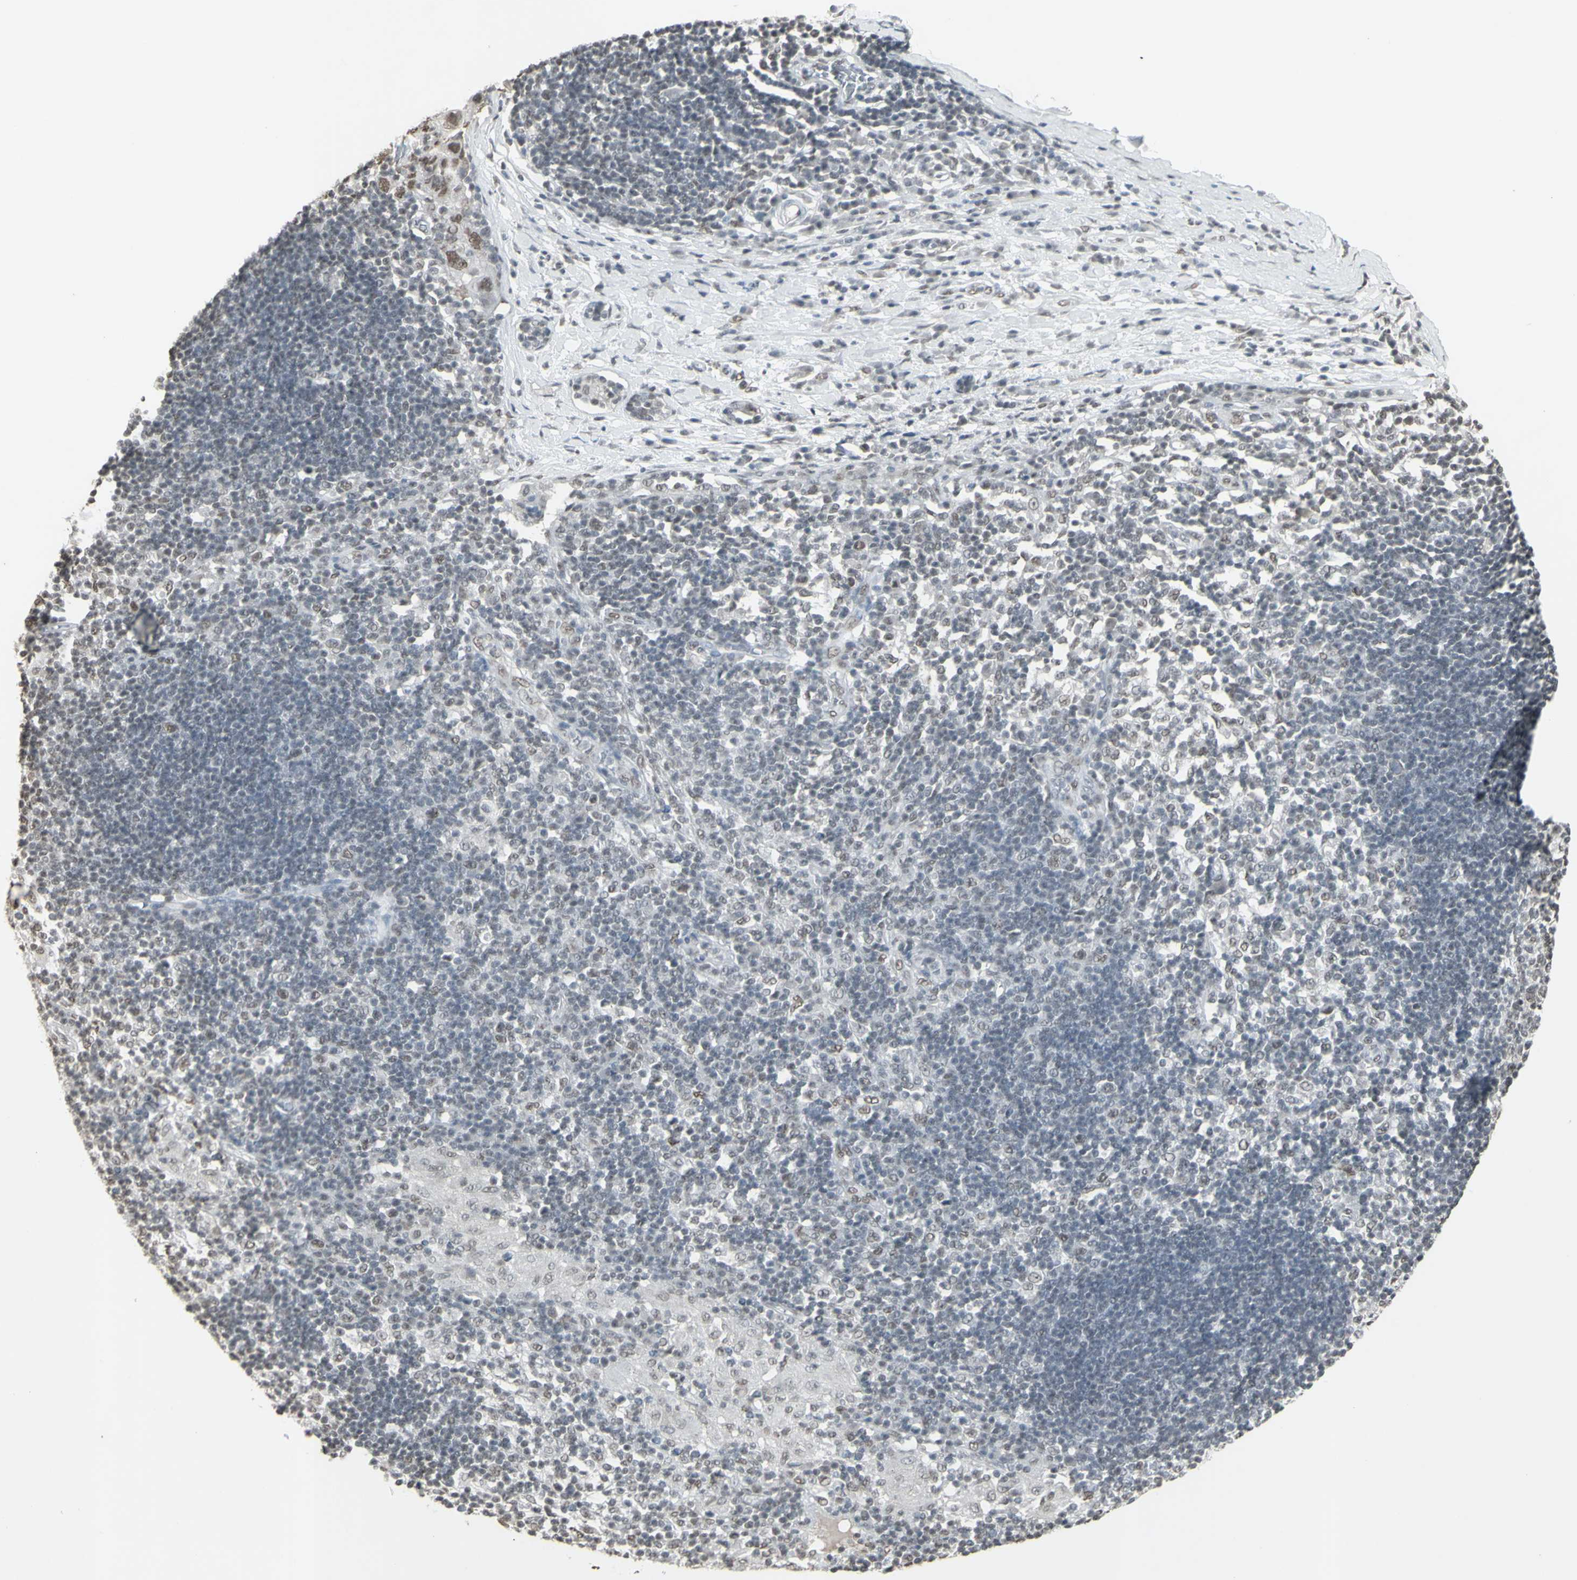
{"staining": {"intensity": "strong", "quantity": ">75%", "location": "nuclear"}, "tissue": "adipose tissue", "cell_type": "Adipocytes", "image_type": "normal", "snomed": [{"axis": "morphology", "description": "Normal tissue, NOS"}, {"axis": "morphology", "description": "Adenocarcinoma, NOS"}, {"axis": "topography", "description": "Esophagus"}], "caption": "Protein staining exhibits strong nuclear positivity in approximately >75% of adipocytes in benign adipose tissue.", "gene": "TRIM28", "patient": {"sex": "male", "age": 62}}